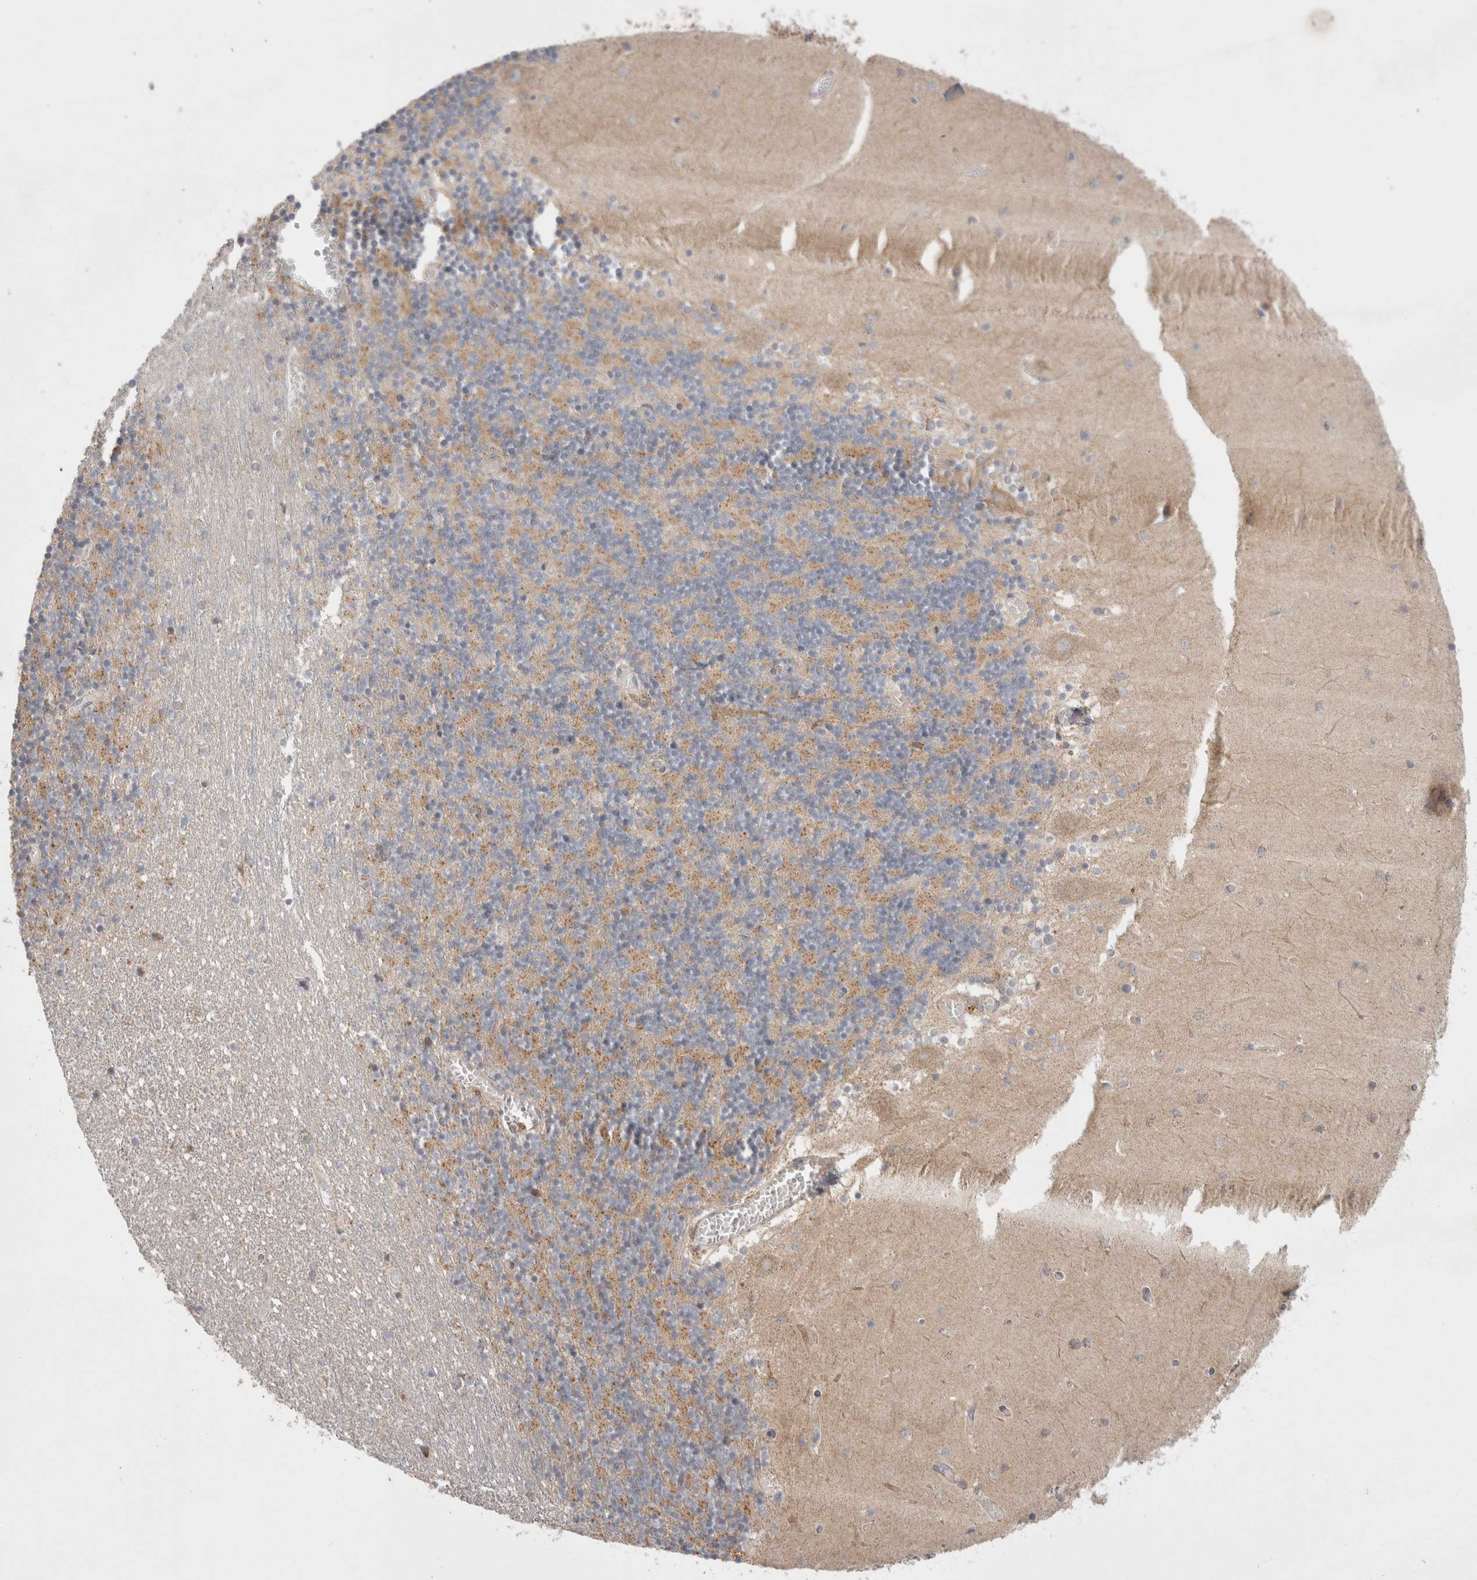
{"staining": {"intensity": "moderate", "quantity": ">75%", "location": "cytoplasmic/membranous"}, "tissue": "cerebellum", "cell_type": "Cells in granular layer", "image_type": "normal", "snomed": [{"axis": "morphology", "description": "Normal tissue, NOS"}, {"axis": "topography", "description": "Cerebellum"}], "caption": "A medium amount of moderate cytoplasmic/membranous staining is appreciated in about >75% of cells in granular layer in normal cerebellum.", "gene": "HROB", "patient": {"sex": "female", "age": 28}}